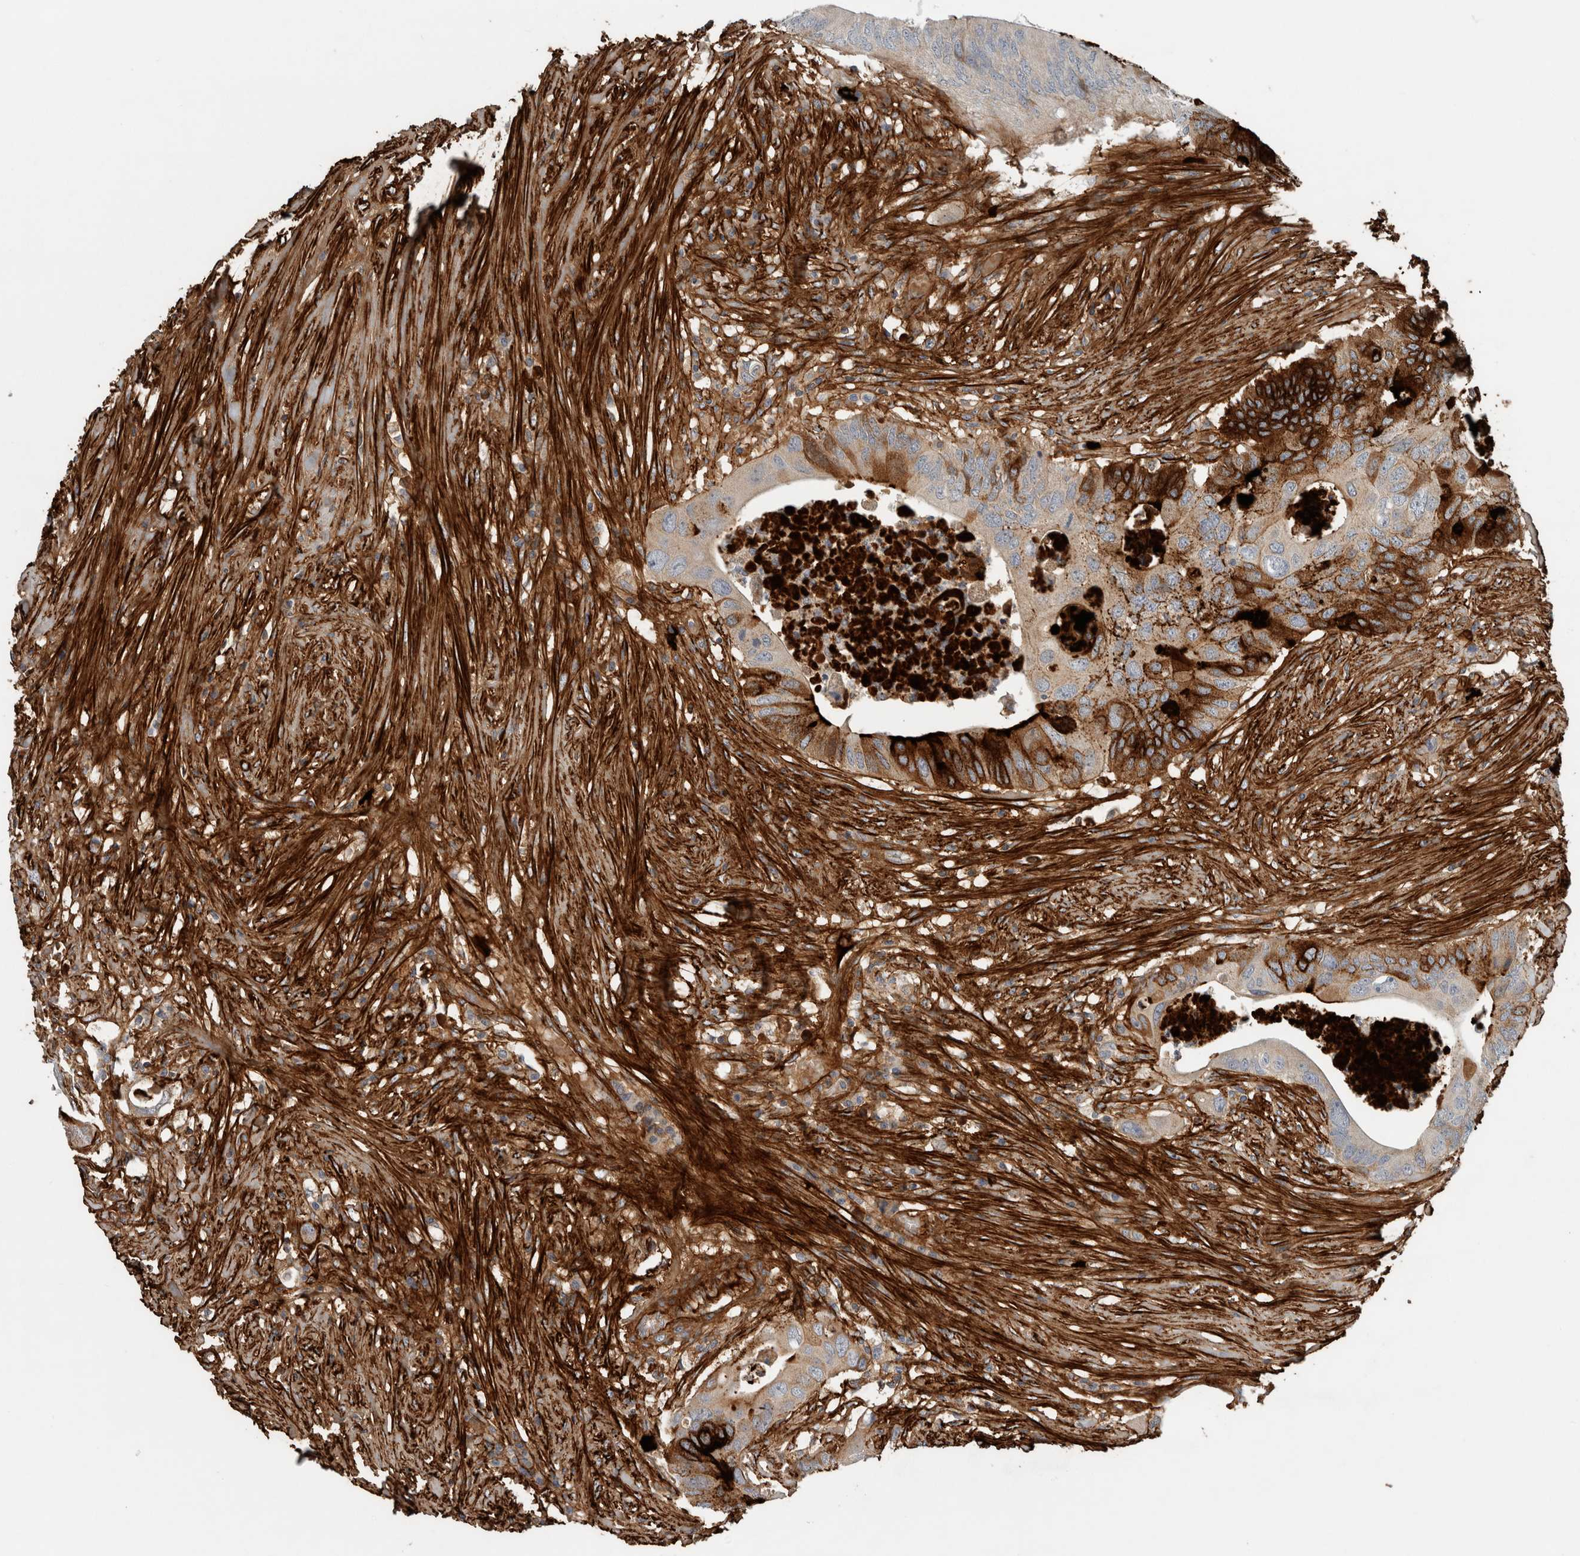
{"staining": {"intensity": "strong", "quantity": "<25%", "location": "cytoplasmic/membranous"}, "tissue": "colorectal cancer", "cell_type": "Tumor cells", "image_type": "cancer", "snomed": [{"axis": "morphology", "description": "Adenocarcinoma, NOS"}, {"axis": "topography", "description": "Colon"}], "caption": "Colorectal cancer was stained to show a protein in brown. There is medium levels of strong cytoplasmic/membranous positivity in approximately <25% of tumor cells.", "gene": "FN1", "patient": {"sex": "male", "age": 71}}